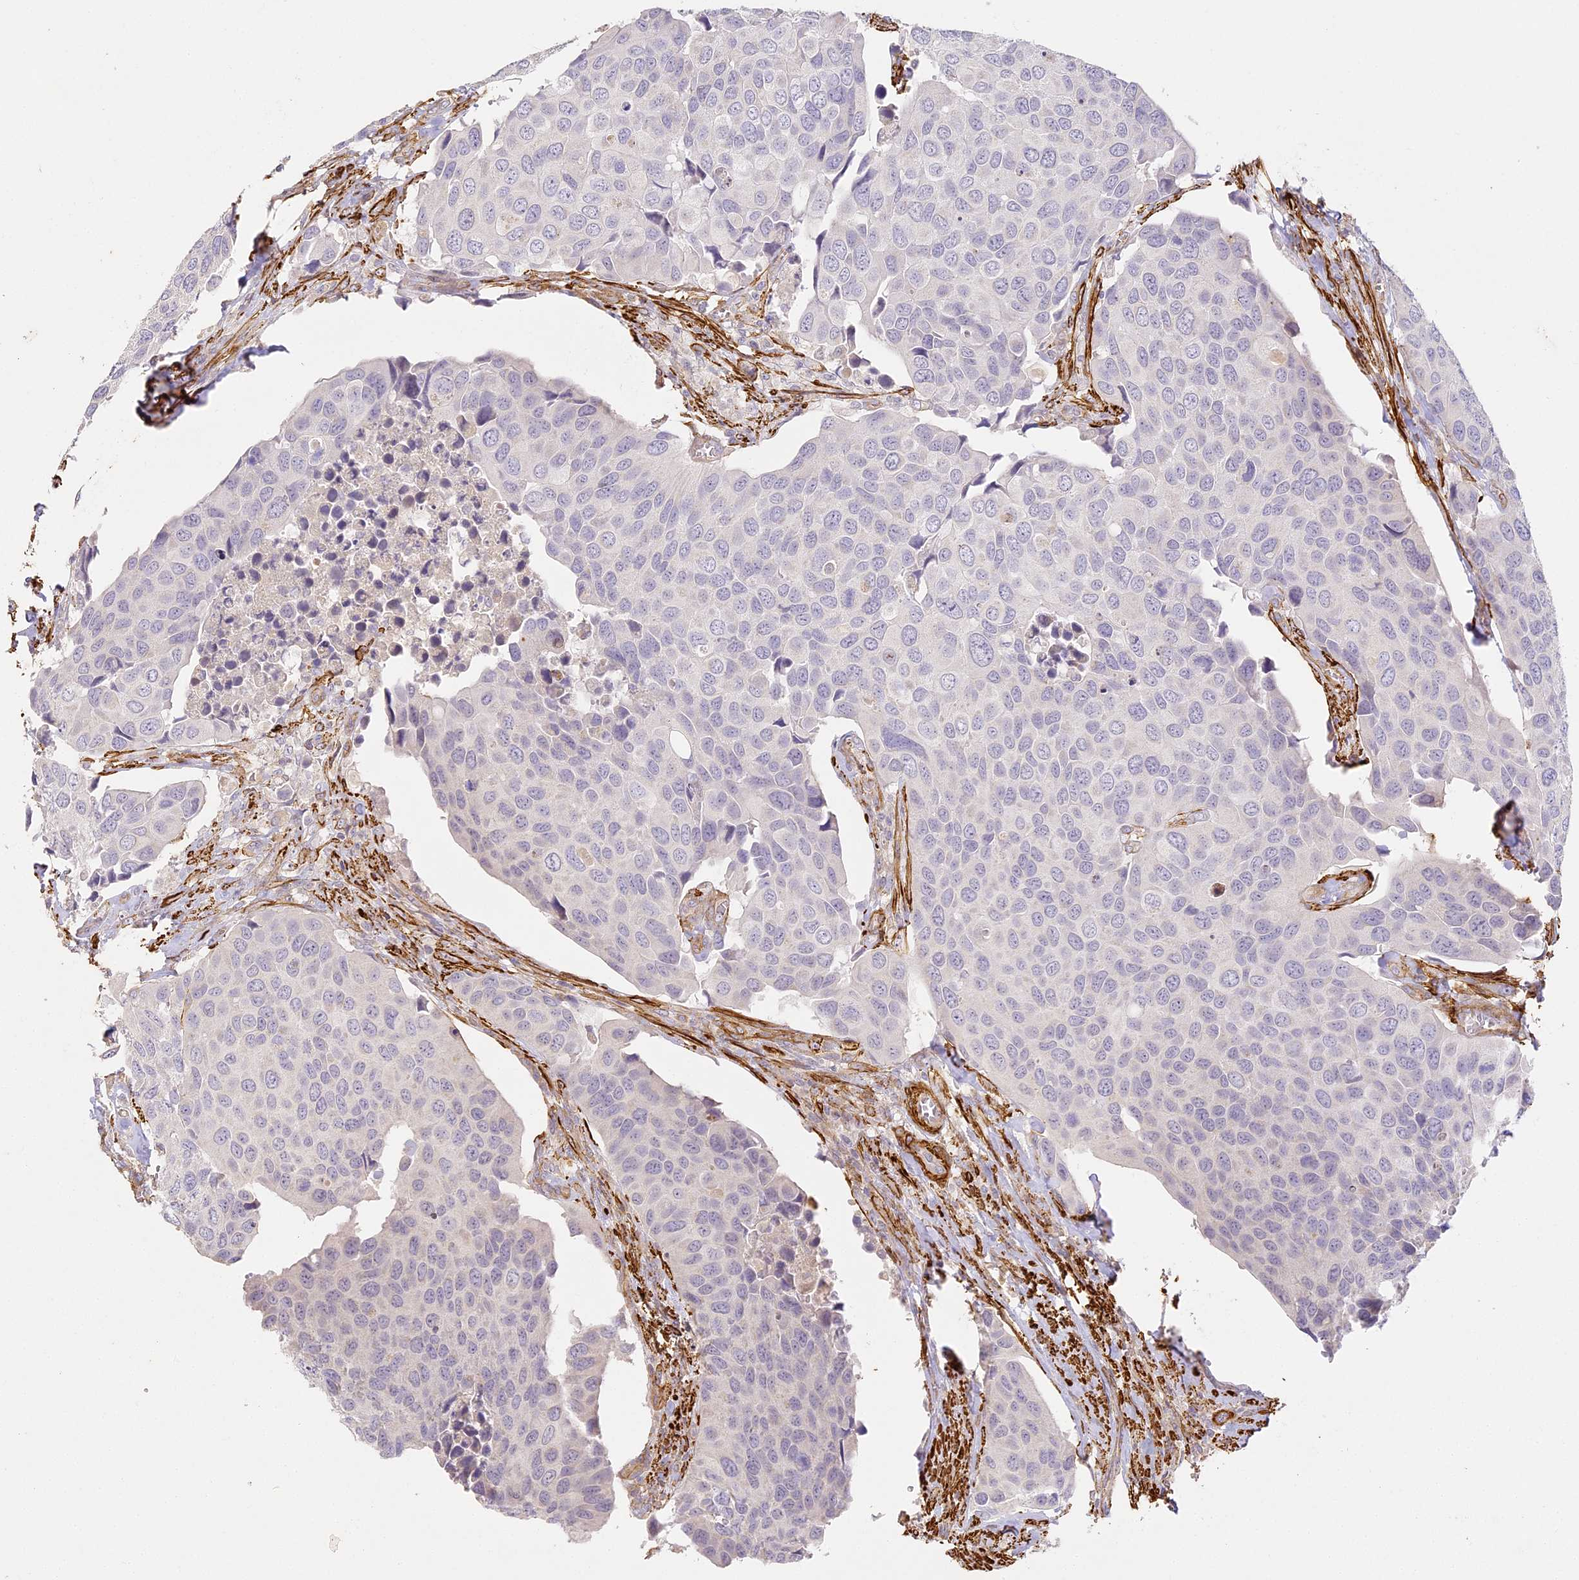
{"staining": {"intensity": "negative", "quantity": "none", "location": "none"}, "tissue": "urothelial cancer", "cell_type": "Tumor cells", "image_type": "cancer", "snomed": [{"axis": "morphology", "description": "Urothelial carcinoma, High grade"}, {"axis": "topography", "description": "Urinary bladder"}], "caption": "Protein analysis of high-grade urothelial carcinoma shows no significant positivity in tumor cells. Nuclei are stained in blue.", "gene": "MED28", "patient": {"sex": "male", "age": 74}}